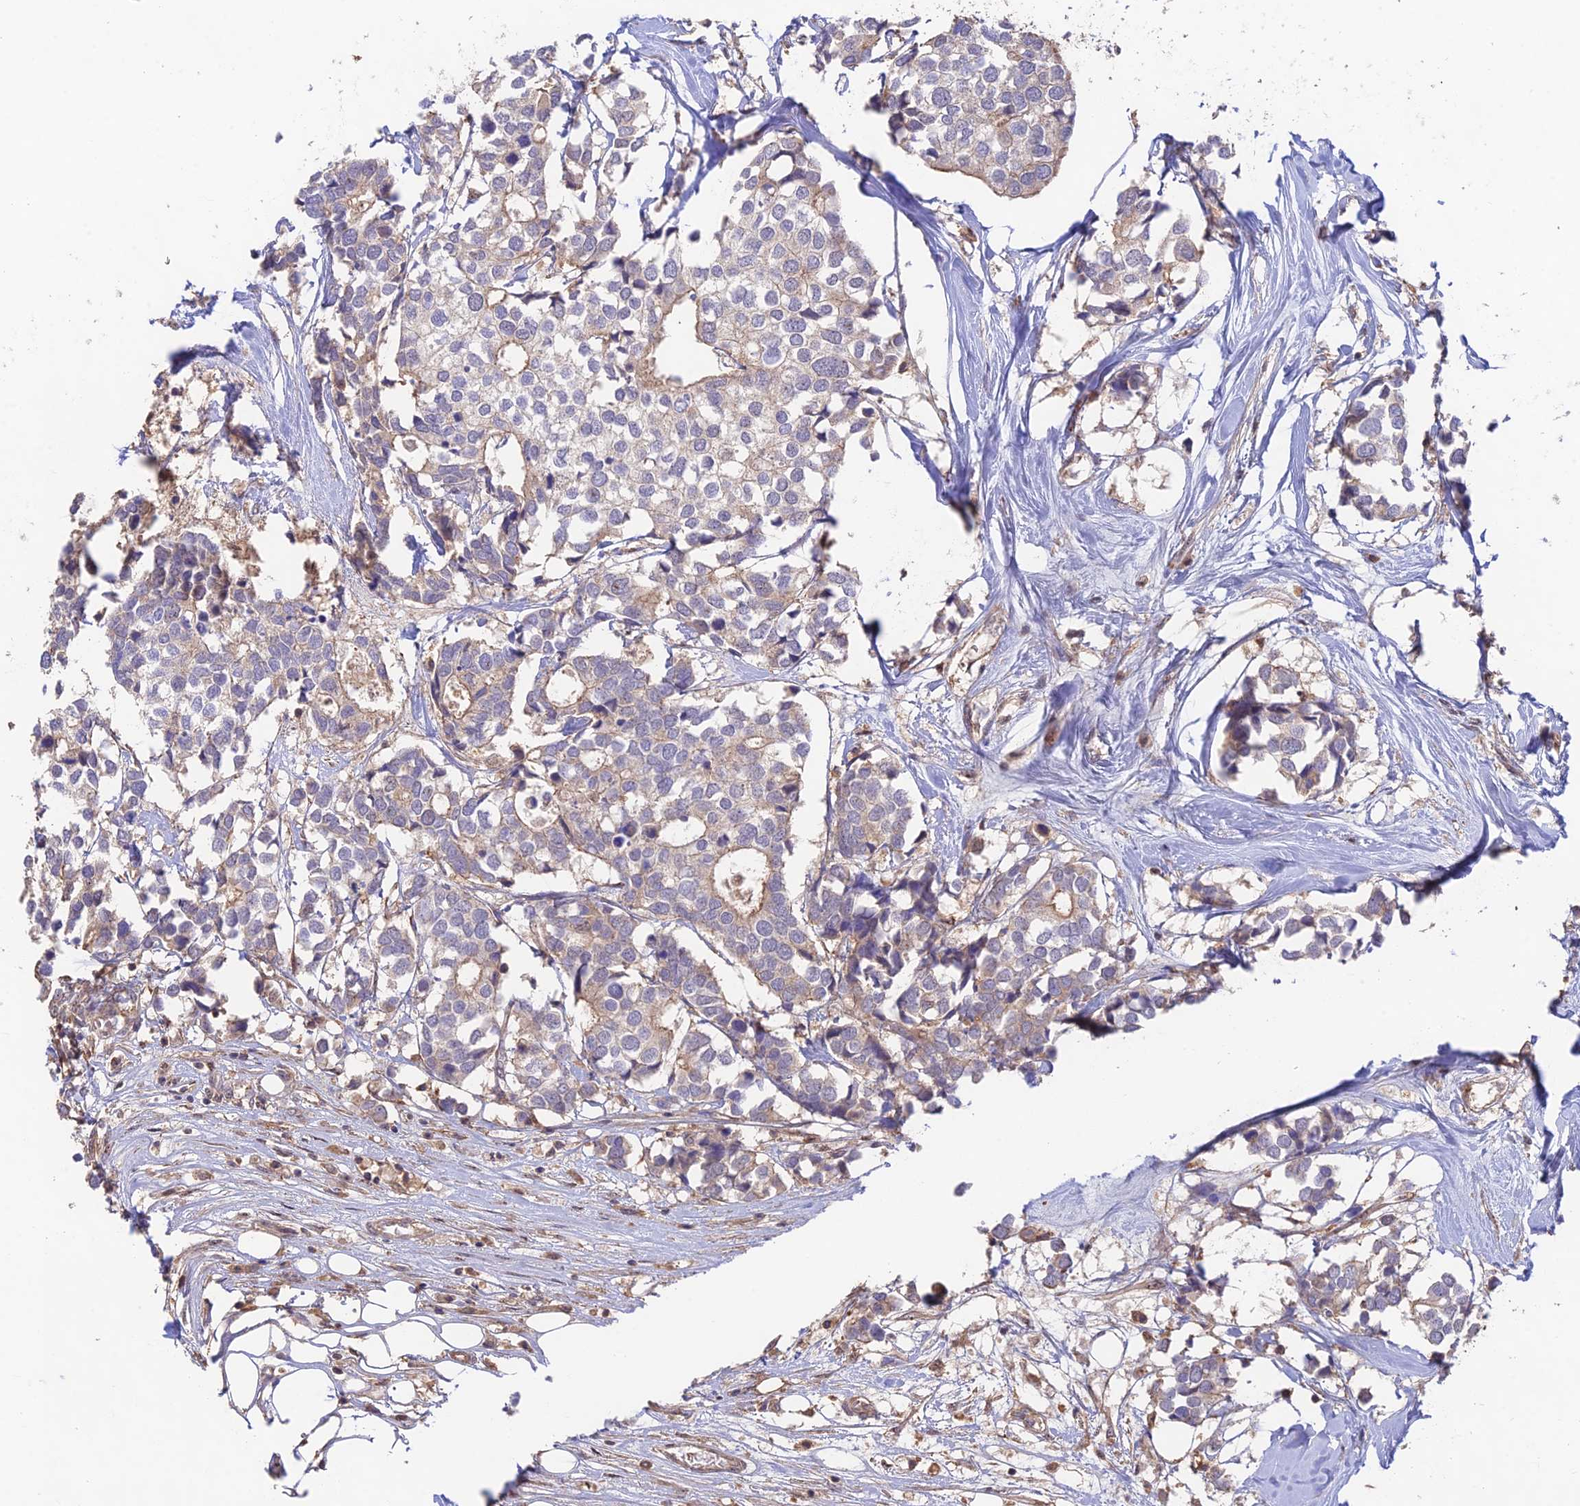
{"staining": {"intensity": "weak", "quantity": "<25%", "location": "cytoplasmic/membranous"}, "tissue": "breast cancer", "cell_type": "Tumor cells", "image_type": "cancer", "snomed": [{"axis": "morphology", "description": "Duct carcinoma"}, {"axis": "topography", "description": "Breast"}], "caption": "Immunohistochemistry of breast cancer reveals no positivity in tumor cells. Brightfield microscopy of immunohistochemistry stained with DAB (brown) and hematoxylin (blue), captured at high magnification.", "gene": "CLCF1", "patient": {"sex": "female", "age": 83}}